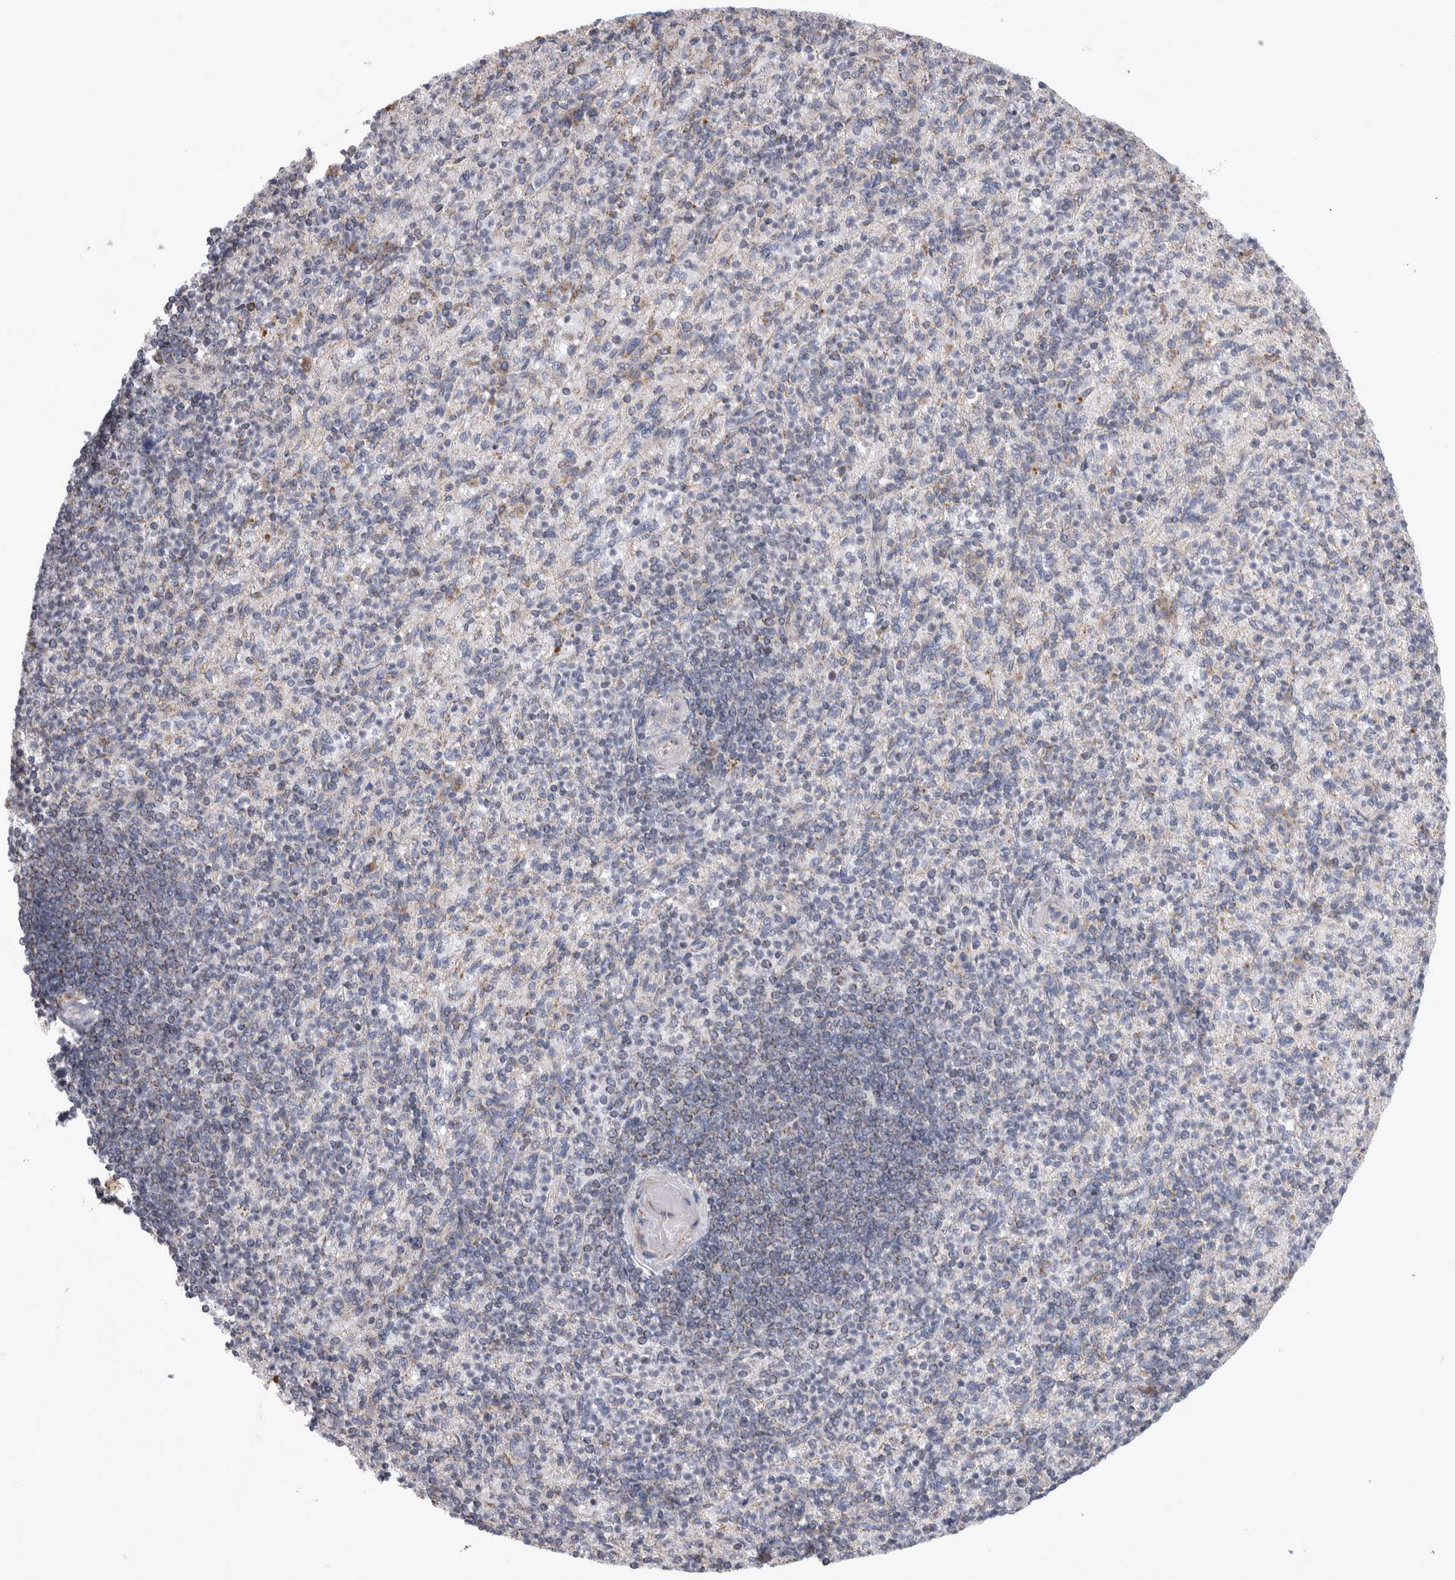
{"staining": {"intensity": "negative", "quantity": "none", "location": "none"}, "tissue": "spleen", "cell_type": "Cells in red pulp", "image_type": "normal", "snomed": [{"axis": "morphology", "description": "Normal tissue, NOS"}, {"axis": "topography", "description": "Spleen"}], "caption": "Human spleen stained for a protein using immunohistochemistry displays no positivity in cells in red pulp.", "gene": "SCO1", "patient": {"sex": "female", "age": 74}}